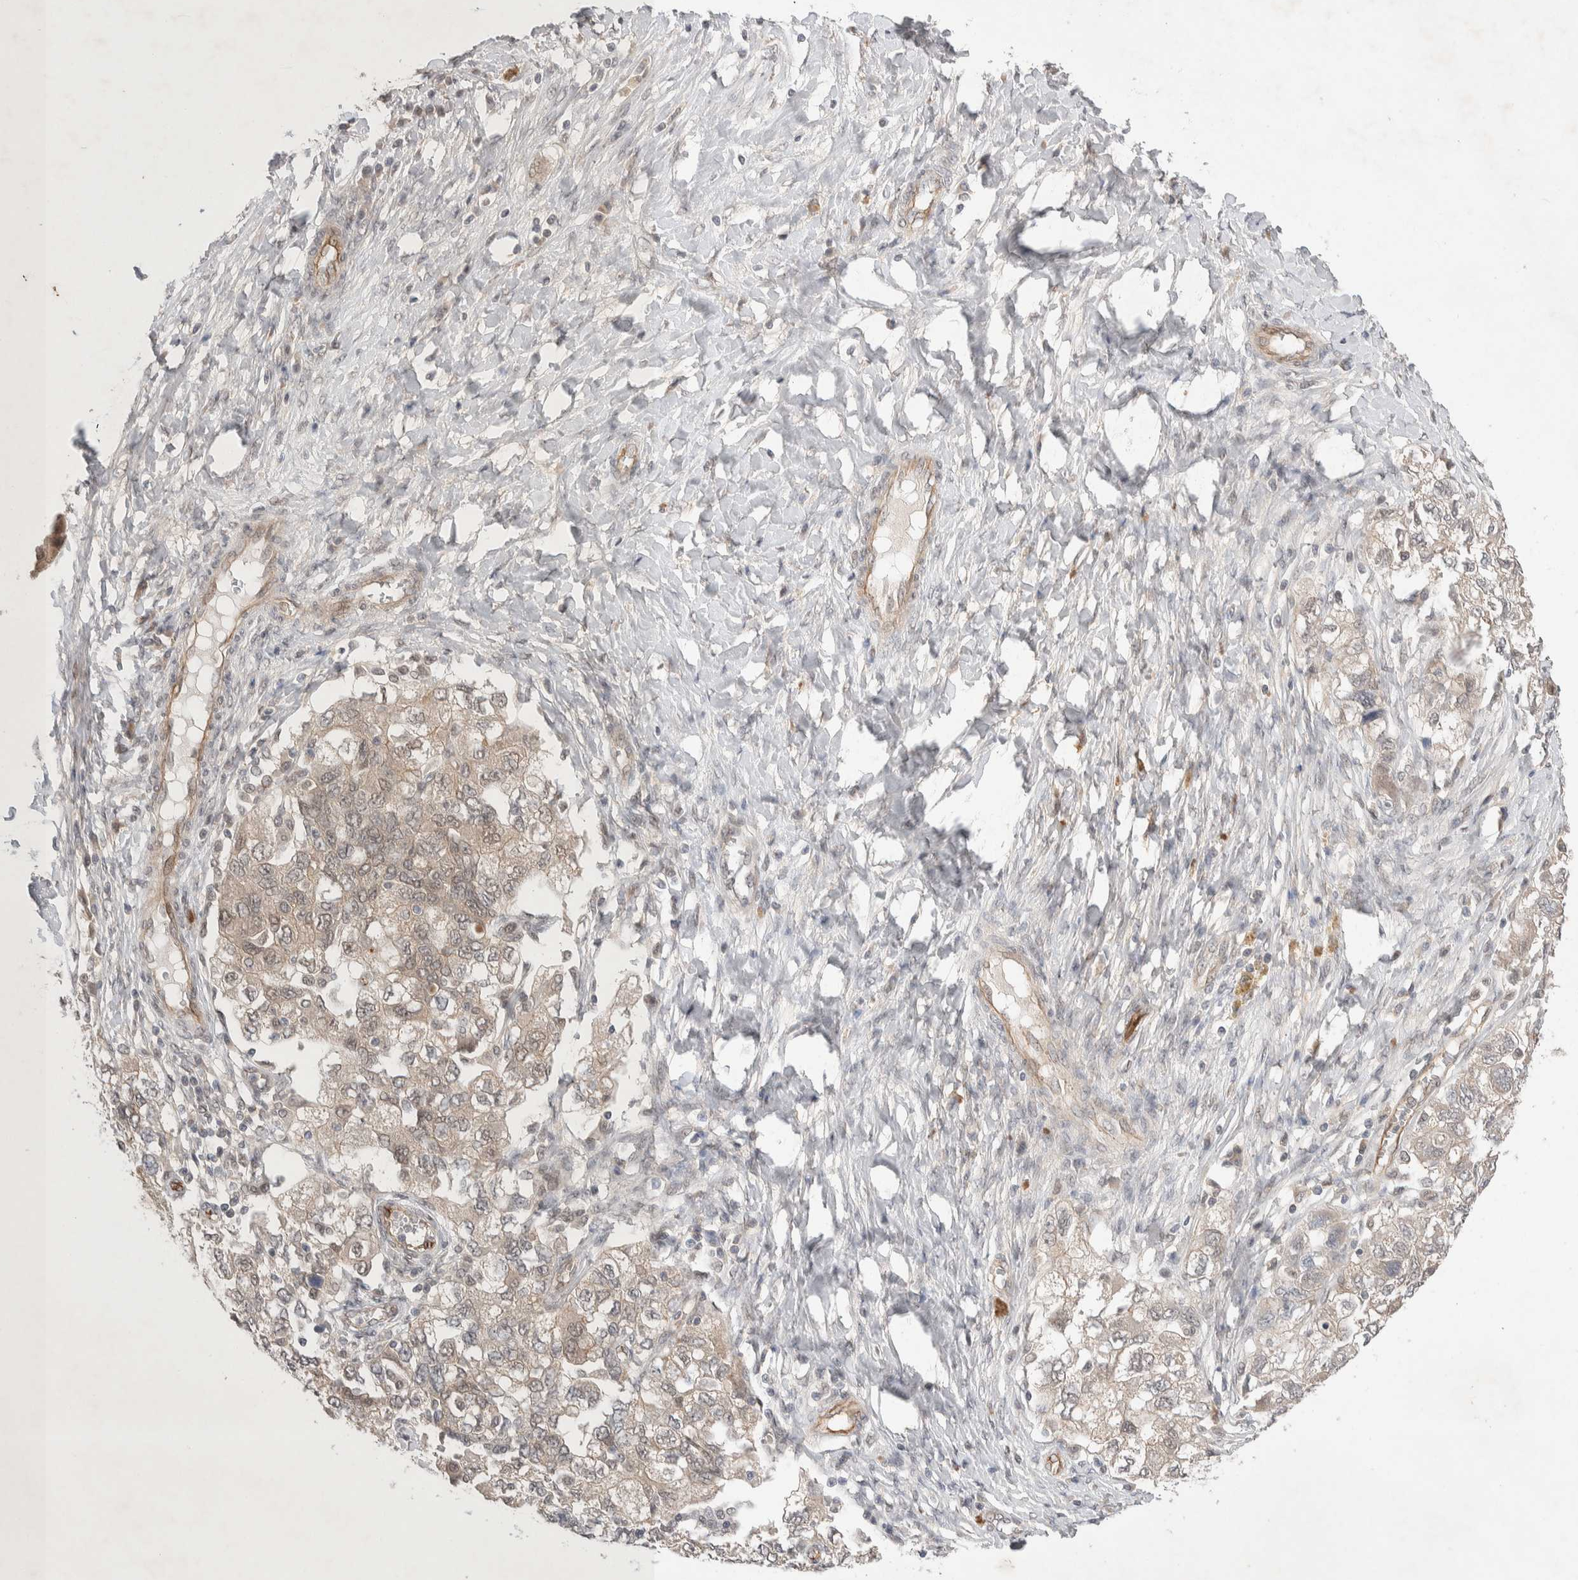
{"staining": {"intensity": "weak", "quantity": "<25%", "location": "cytoplasmic/membranous"}, "tissue": "ovarian cancer", "cell_type": "Tumor cells", "image_type": "cancer", "snomed": [{"axis": "morphology", "description": "Carcinoma, NOS"}, {"axis": "morphology", "description": "Cystadenocarcinoma, serous, NOS"}, {"axis": "topography", "description": "Ovary"}], "caption": "Tumor cells show no significant expression in ovarian cancer (serous cystadenocarcinoma).", "gene": "ZNF704", "patient": {"sex": "female", "age": 69}}